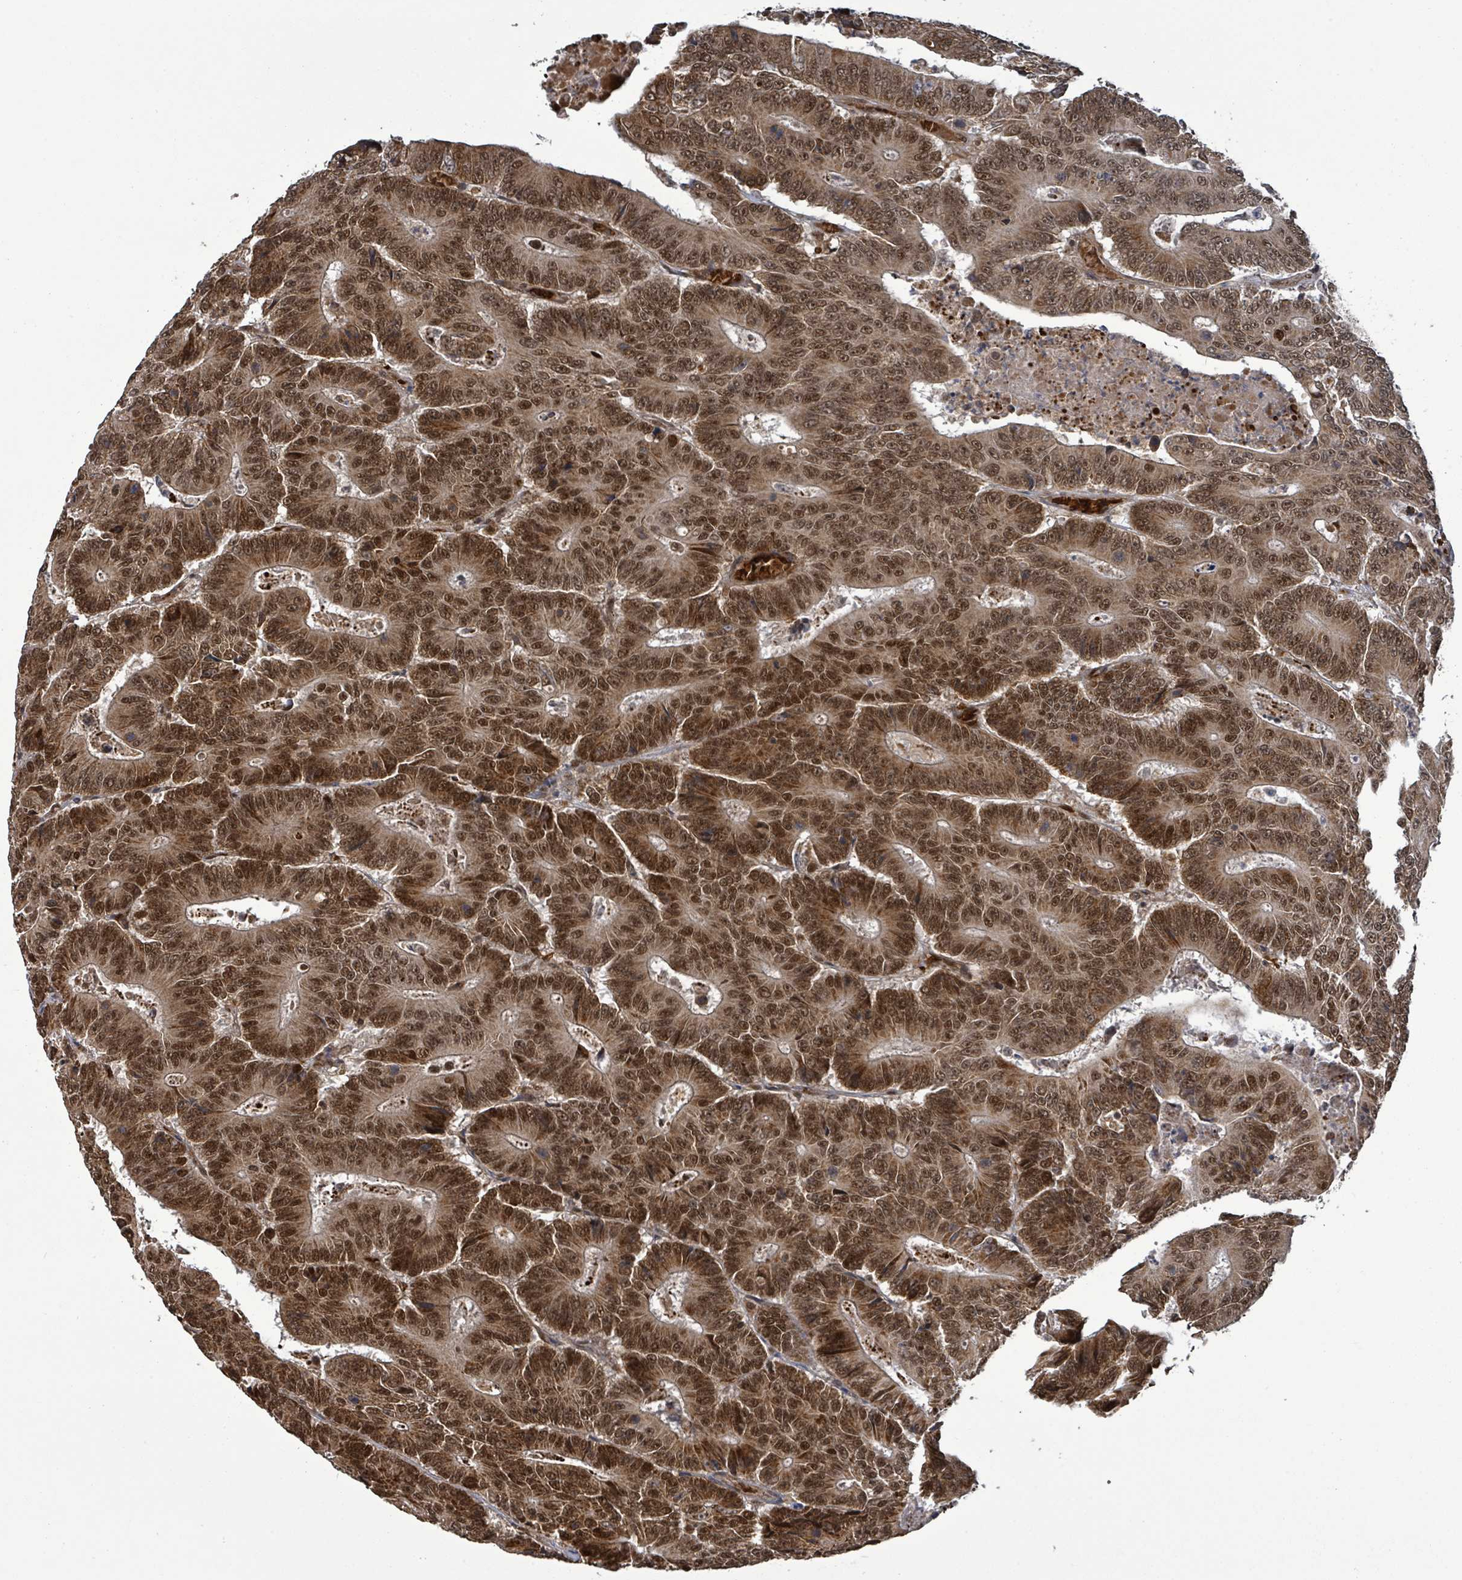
{"staining": {"intensity": "moderate", "quantity": ">75%", "location": "cytoplasmic/membranous,nuclear"}, "tissue": "colorectal cancer", "cell_type": "Tumor cells", "image_type": "cancer", "snomed": [{"axis": "morphology", "description": "Adenocarcinoma, NOS"}, {"axis": "topography", "description": "Colon"}], "caption": "Immunohistochemistry (DAB) staining of colorectal adenocarcinoma displays moderate cytoplasmic/membranous and nuclear protein staining in about >75% of tumor cells.", "gene": "PATZ1", "patient": {"sex": "male", "age": 83}}